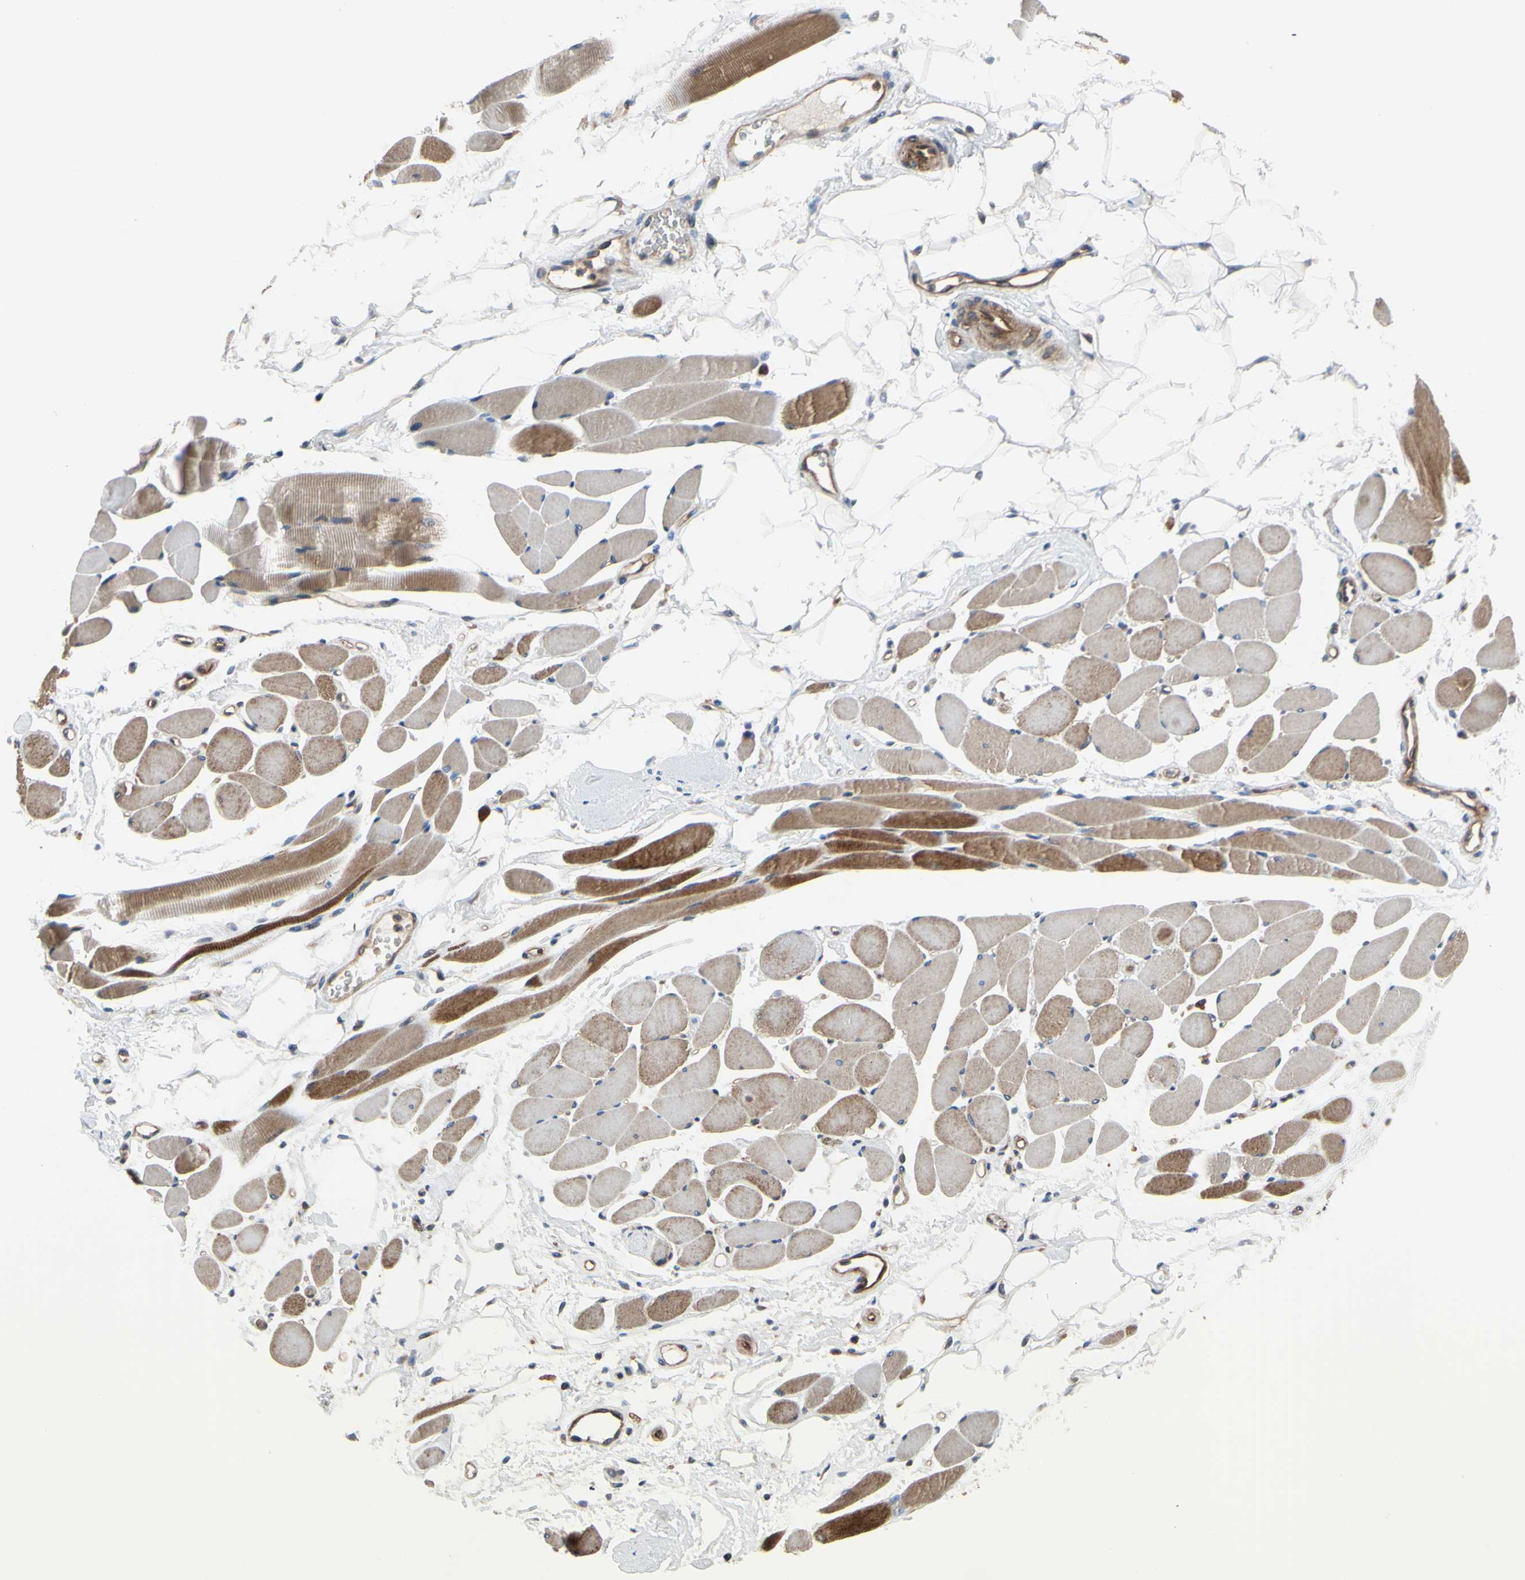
{"staining": {"intensity": "strong", "quantity": "25%-75%", "location": "cytoplasmic/membranous"}, "tissue": "skeletal muscle", "cell_type": "Myocytes", "image_type": "normal", "snomed": [{"axis": "morphology", "description": "Normal tissue, NOS"}, {"axis": "topography", "description": "Skeletal muscle"}, {"axis": "topography", "description": "Peripheral nerve tissue"}], "caption": "A histopathology image of human skeletal muscle stained for a protein shows strong cytoplasmic/membranous brown staining in myocytes. (Brightfield microscopy of DAB IHC at high magnification).", "gene": "COMMD9", "patient": {"sex": "female", "age": 84}}